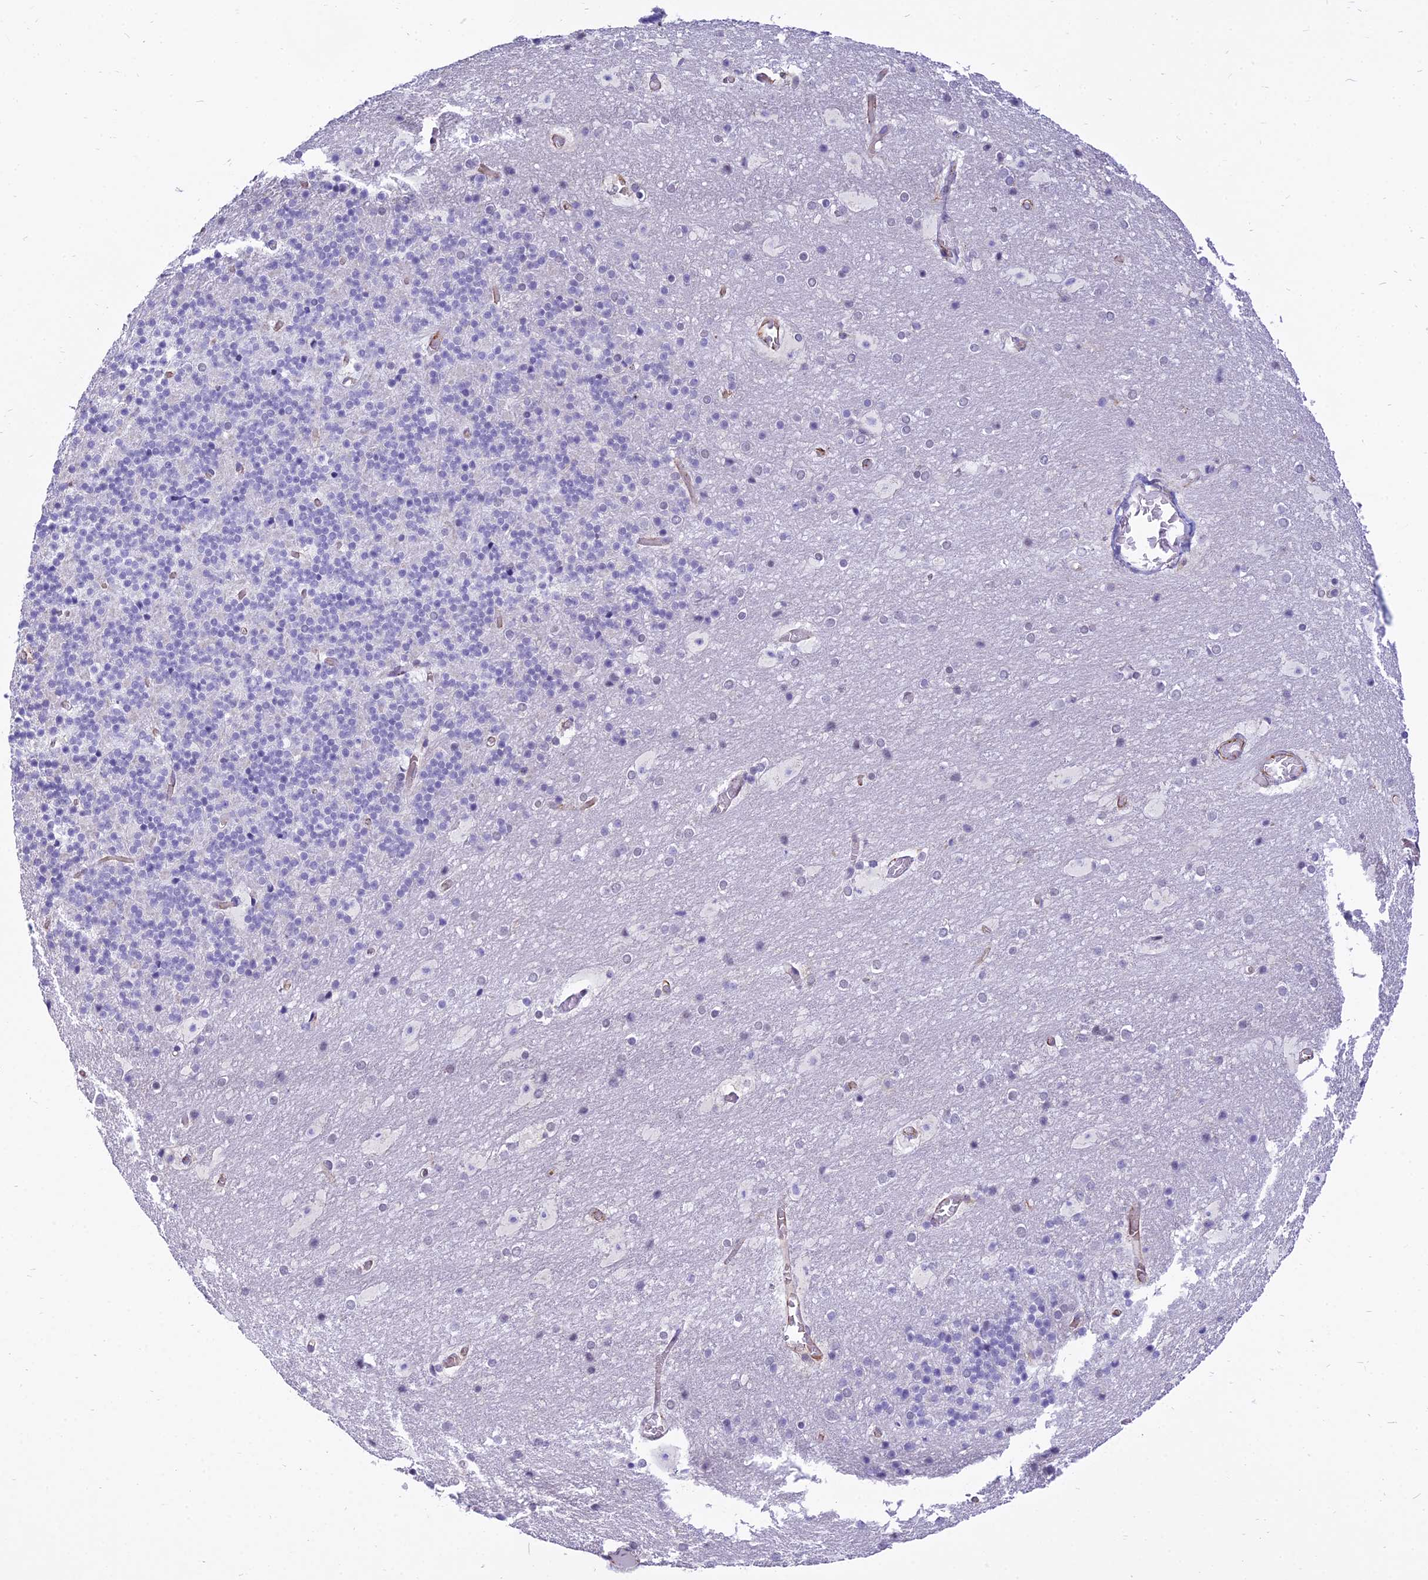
{"staining": {"intensity": "negative", "quantity": "none", "location": "none"}, "tissue": "cerebellum", "cell_type": "Cells in granular layer", "image_type": "normal", "snomed": [{"axis": "morphology", "description": "Normal tissue, NOS"}, {"axis": "topography", "description": "Cerebellum"}], "caption": "This is a histopathology image of immunohistochemistry staining of normal cerebellum, which shows no staining in cells in granular layer.", "gene": "SAPCD2", "patient": {"sex": "male", "age": 57}}